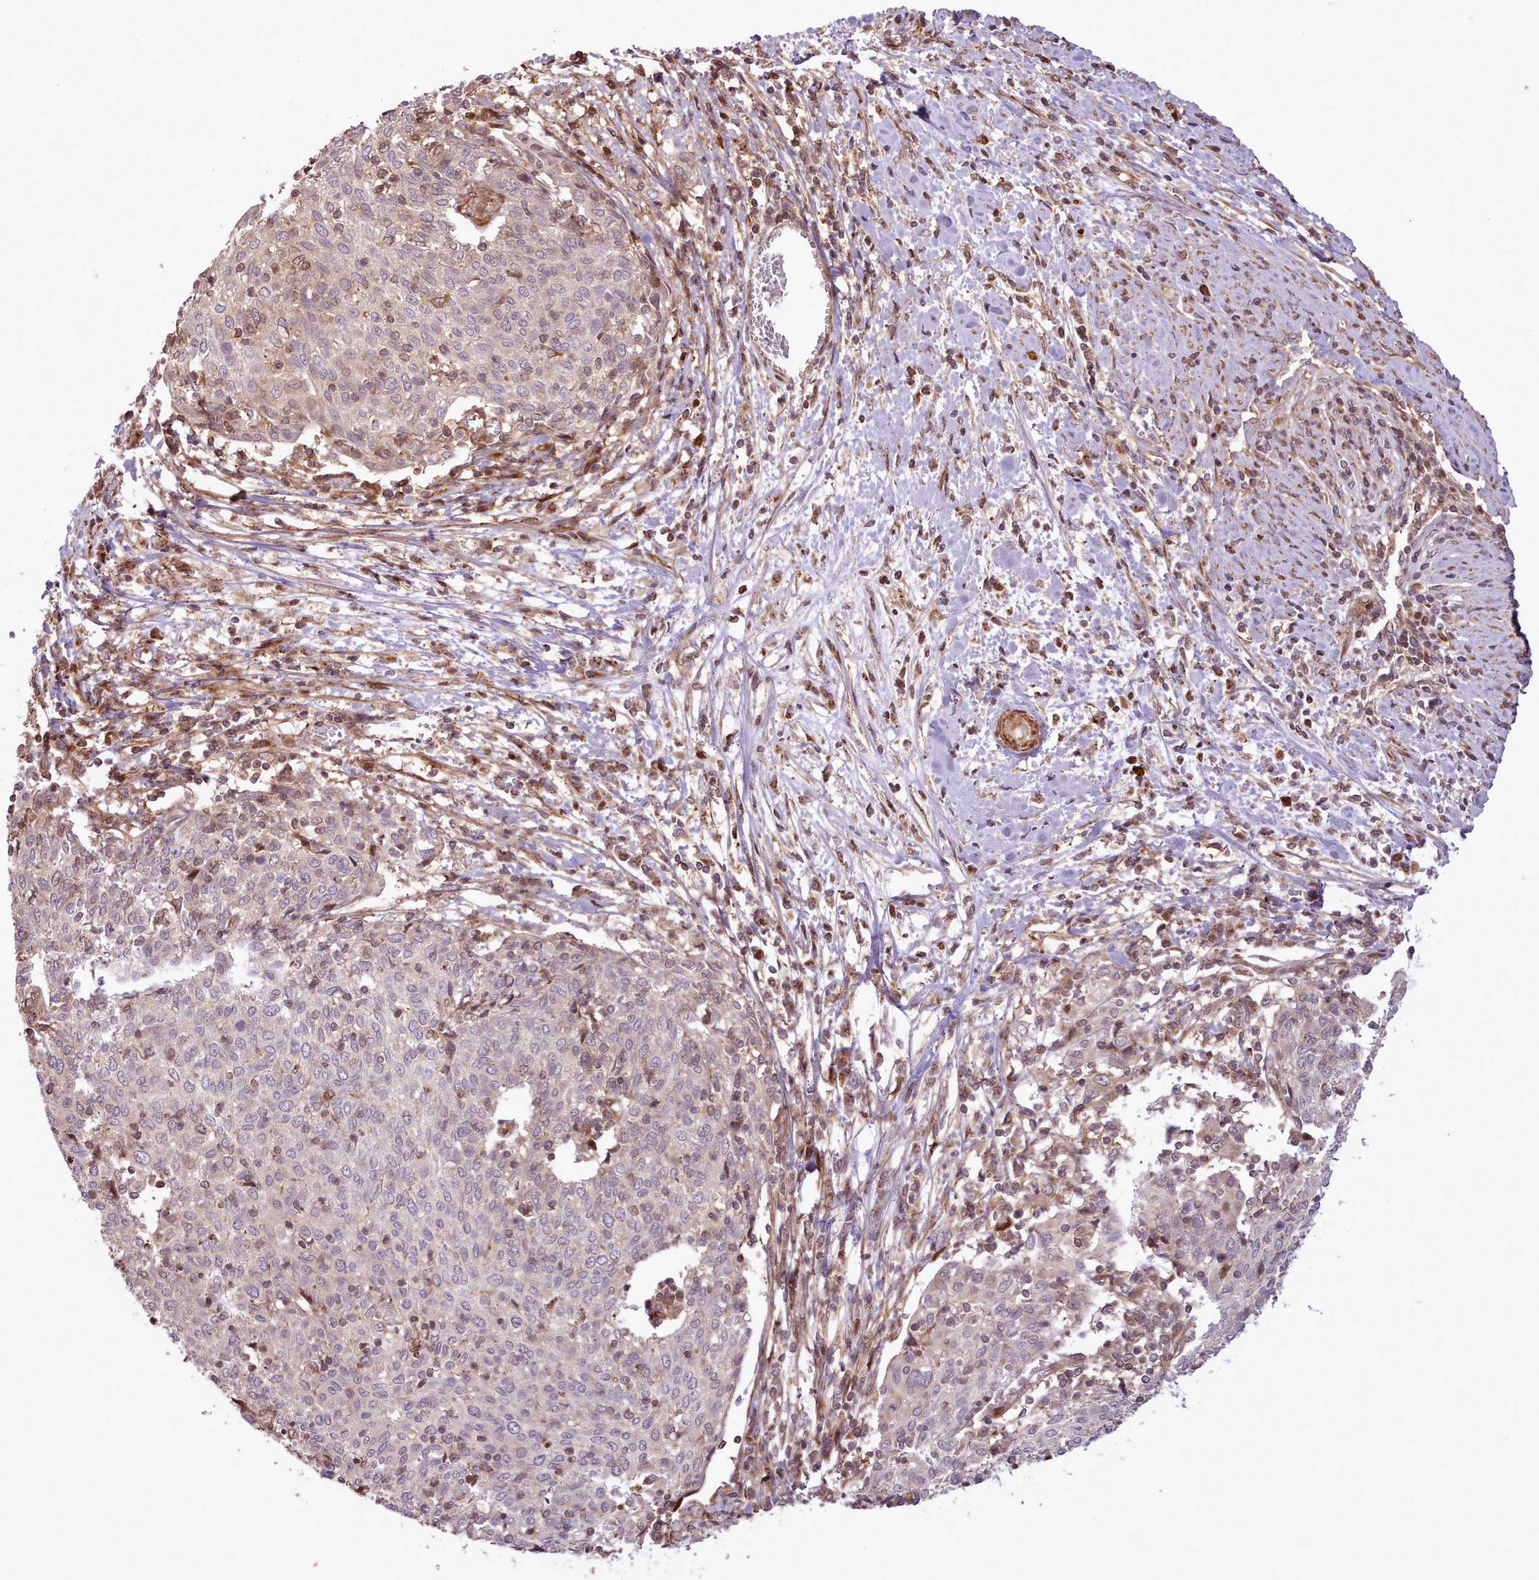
{"staining": {"intensity": "weak", "quantity": "<25%", "location": "nuclear"}, "tissue": "cervical cancer", "cell_type": "Tumor cells", "image_type": "cancer", "snomed": [{"axis": "morphology", "description": "Squamous cell carcinoma, NOS"}, {"axis": "topography", "description": "Cervix"}], "caption": "A photomicrograph of human cervical cancer (squamous cell carcinoma) is negative for staining in tumor cells. (Stains: DAB IHC with hematoxylin counter stain, Microscopy: brightfield microscopy at high magnification).", "gene": "NLRP7", "patient": {"sex": "female", "age": 52}}